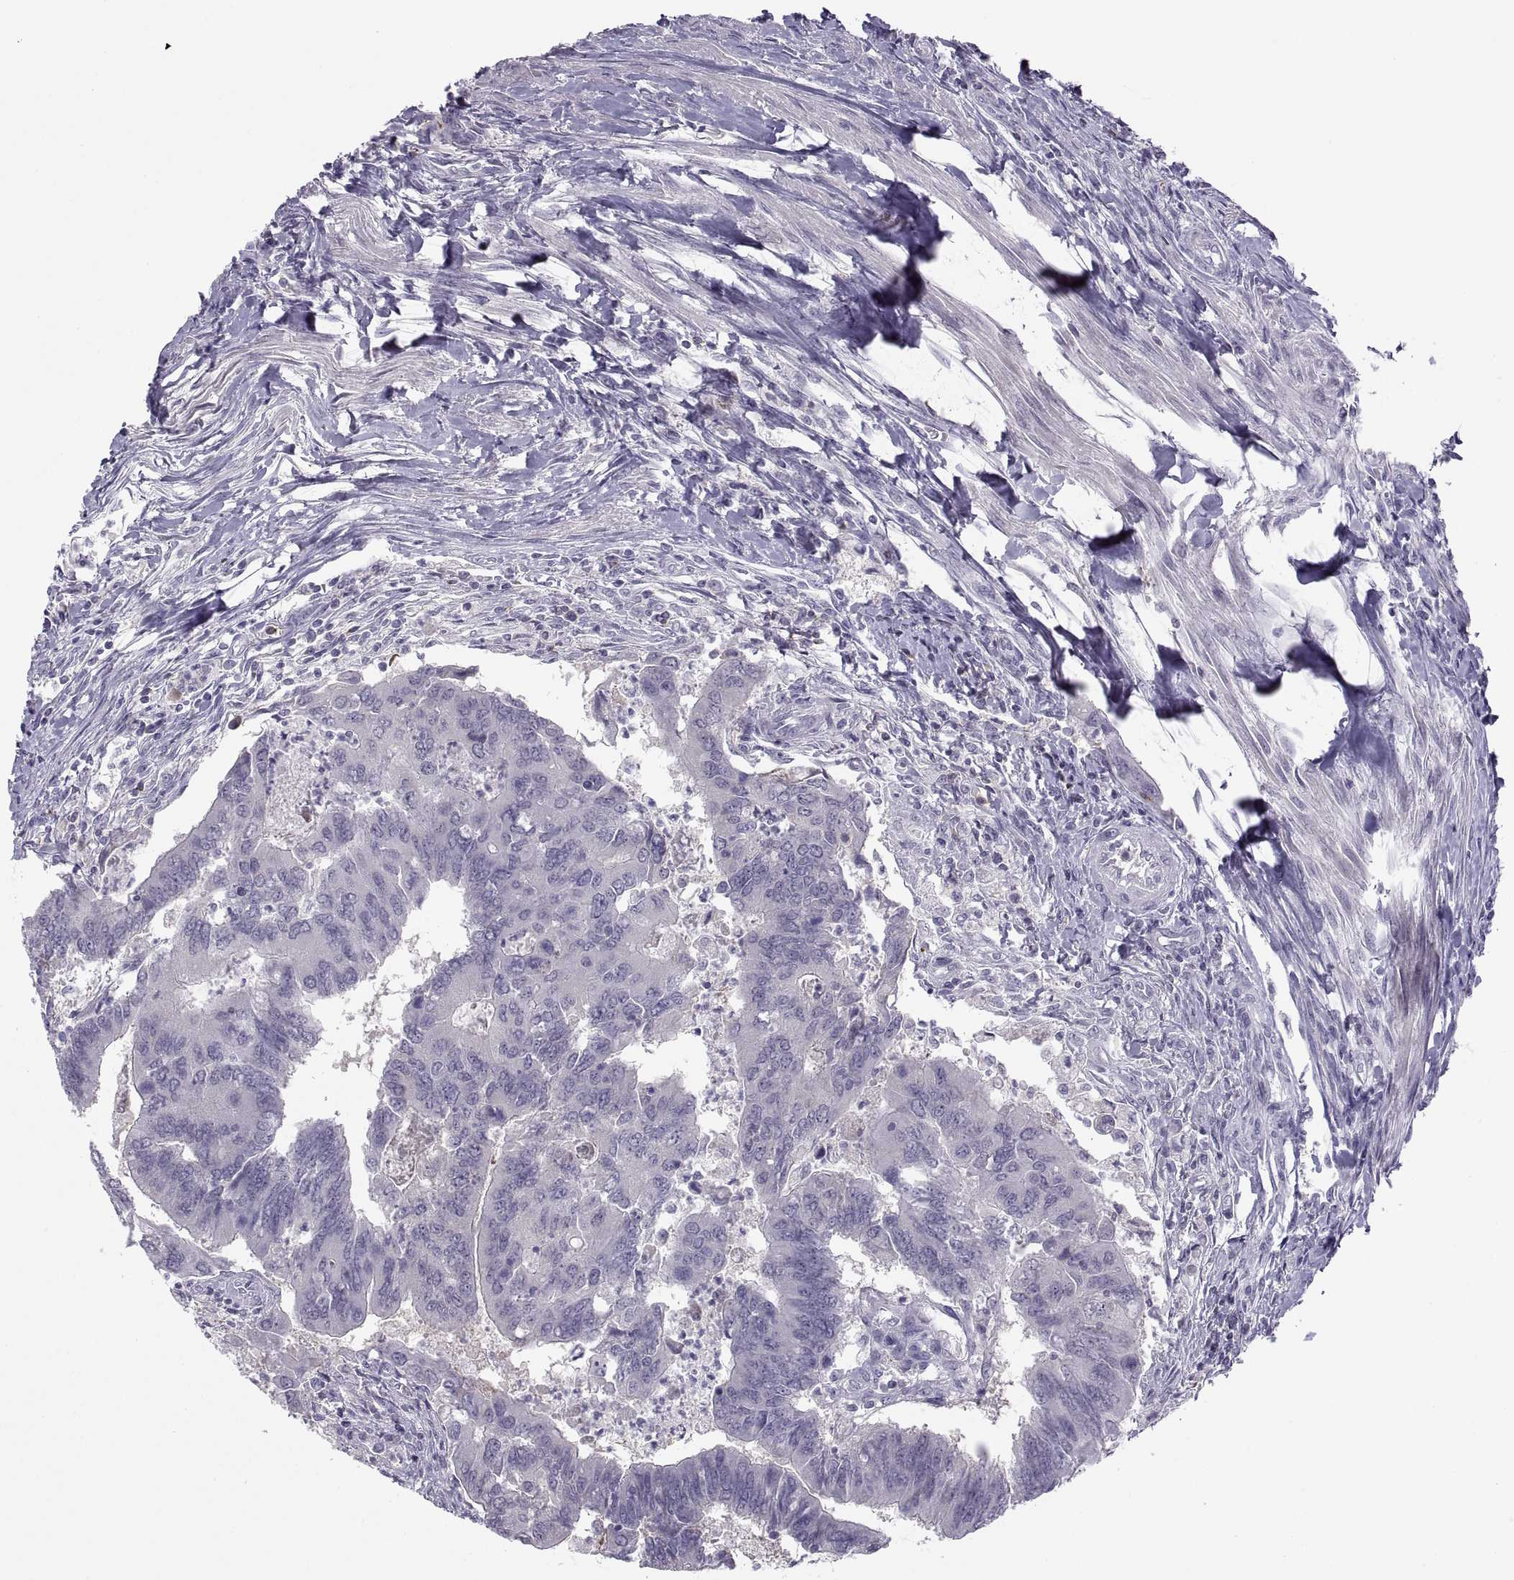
{"staining": {"intensity": "negative", "quantity": "none", "location": "none"}, "tissue": "colorectal cancer", "cell_type": "Tumor cells", "image_type": "cancer", "snomed": [{"axis": "morphology", "description": "Adenocarcinoma, NOS"}, {"axis": "topography", "description": "Colon"}], "caption": "The histopathology image shows no staining of tumor cells in colorectal cancer (adenocarcinoma). (Brightfield microscopy of DAB (3,3'-diaminobenzidine) immunohistochemistry at high magnification).", "gene": "TTC21A", "patient": {"sex": "female", "age": 67}}